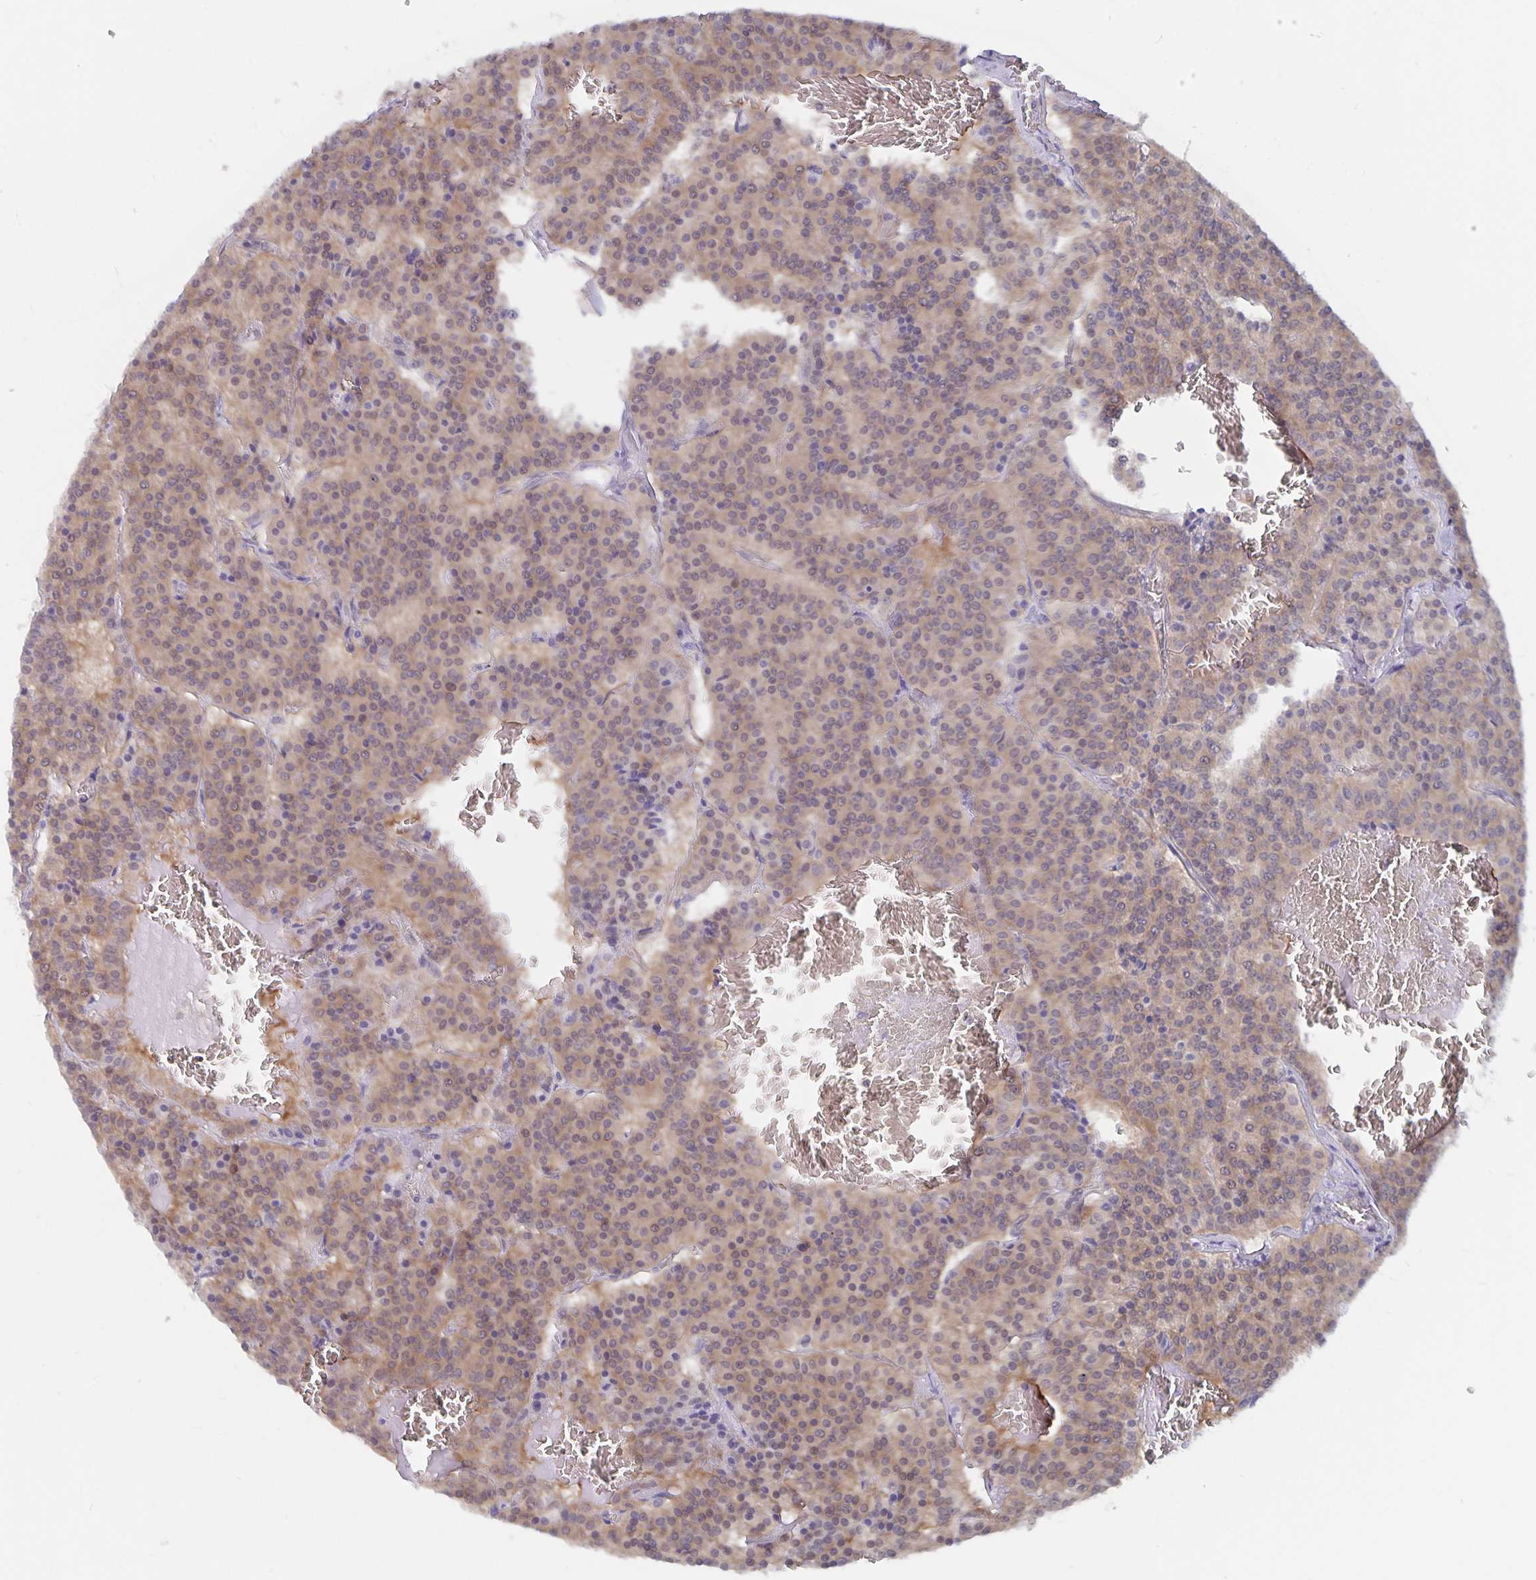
{"staining": {"intensity": "weak", "quantity": "25%-75%", "location": "cytoplasmic/membranous,nuclear"}, "tissue": "carcinoid", "cell_type": "Tumor cells", "image_type": "cancer", "snomed": [{"axis": "morphology", "description": "Carcinoid, malignant, NOS"}, {"axis": "topography", "description": "Lung"}], "caption": "Carcinoid stained with a protein marker exhibits weak staining in tumor cells.", "gene": "BAG6", "patient": {"sex": "male", "age": 70}}